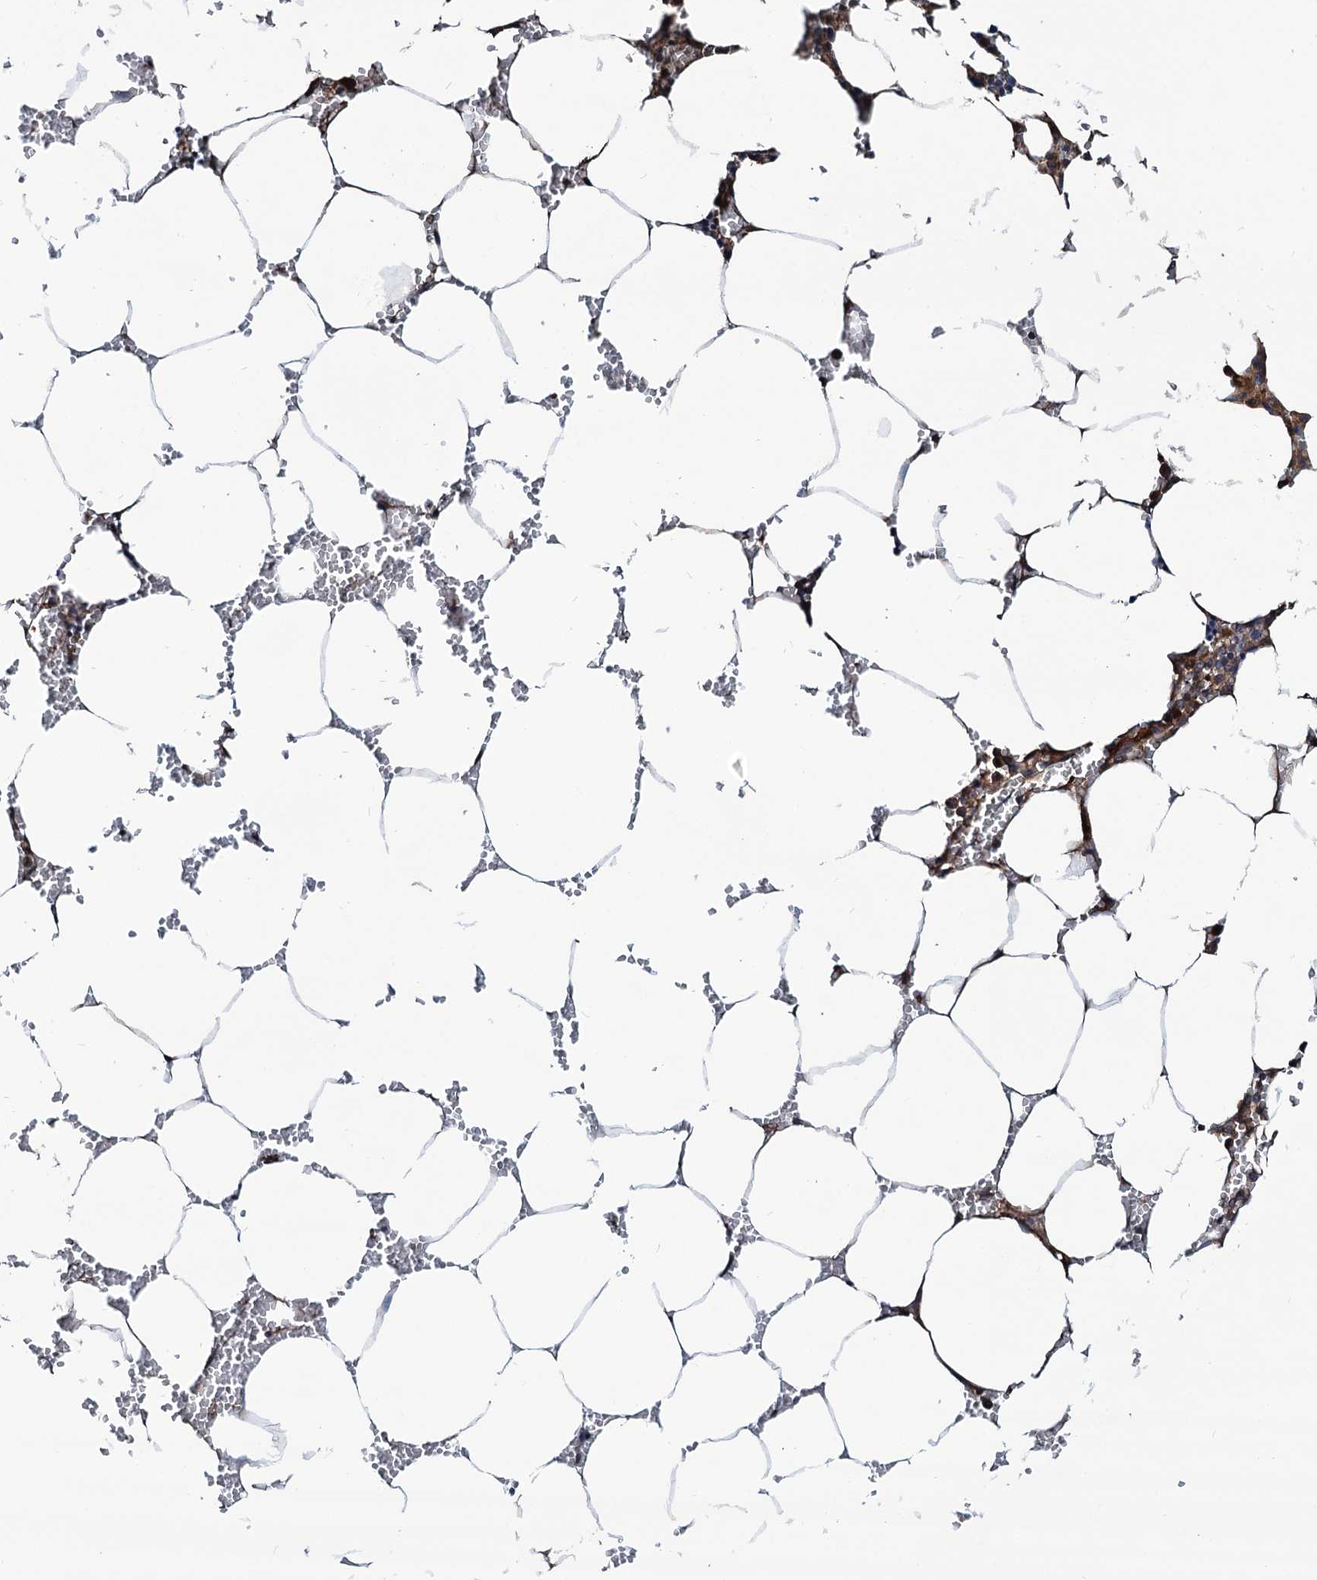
{"staining": {"intensity": "moderate", "quantity": "<25%", "location": "cytoplasmic/membranous"}, "tissue": "bone marrow", "cell_type": "Hematopoietic cells", "image_type": "normal", "snomed": [{"axis": "morphology", "description": "Normal tissue, NOS"}, {"axis": "topography", "description": "Bone marrow"}], "caption": "Immunohistochemical staining of normal human bone marrow exhibits <25% levels of moderate cytoplasmic/membranous protein staining in approximately <25% of hematopoietic cells. (Brightfield microscopy of DAB IHC at high magnification).", "gene": "NEK1", "patient": {"sex": "male", "age": 70}}